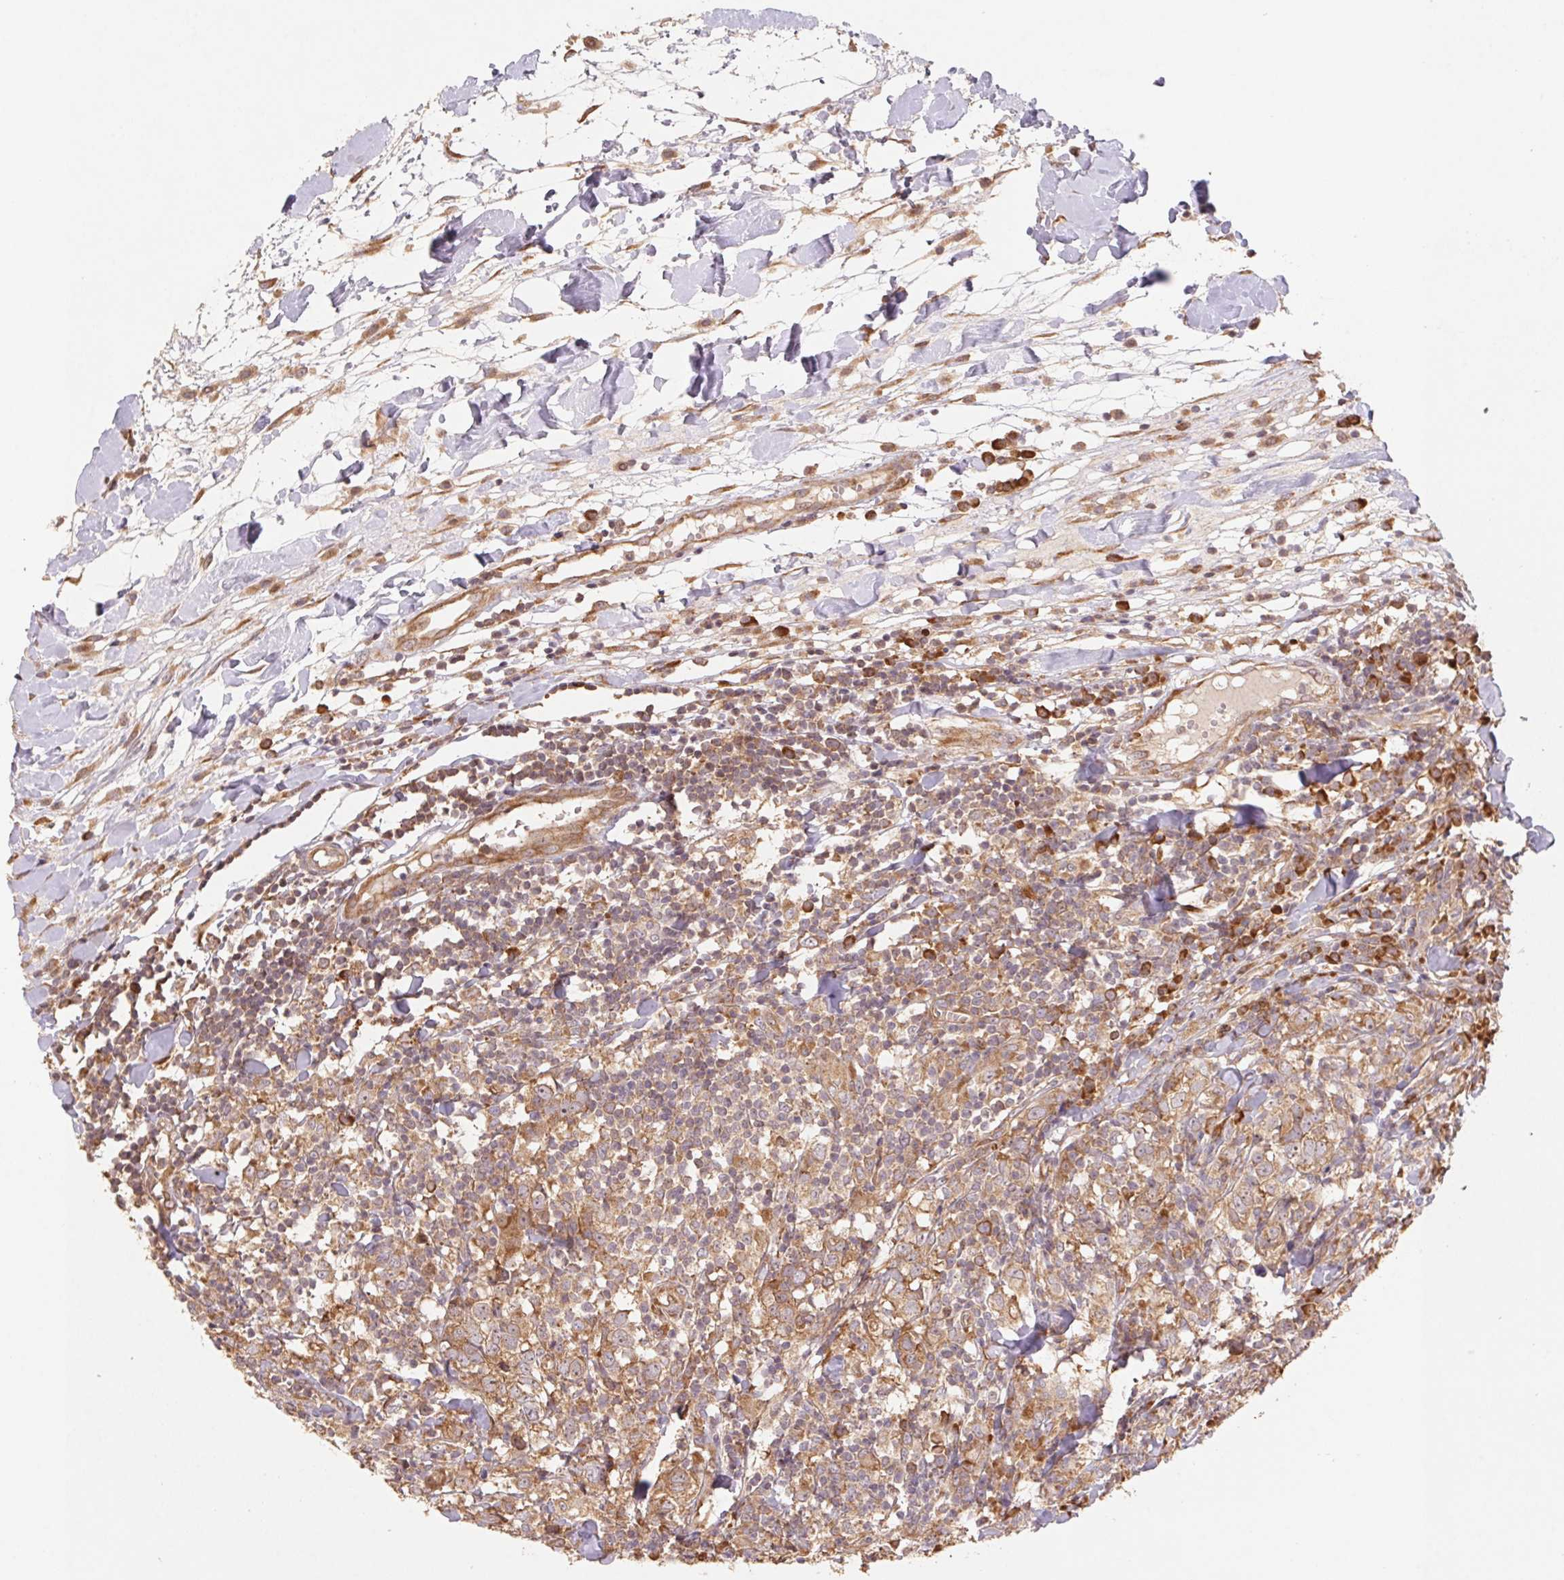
{"staining": {"intensity": "moderate", "quantity": ">75%", "location": "cytoplasmic/membranous"}, "tissue": "breast cancer", "cell_type": "Tumor cells", "image_type": "cancer", "snomed": [{"axis": "morphology", "description": "Duct carcinoma"}, {"axis": "topography", "description": "Breast"}], "caption": "Breast cancer stained with a protein marker demonstrates moderate staining in tumor cells.", "gene": "RPL27A", "patient": {"sex": "female", "age": 30}}